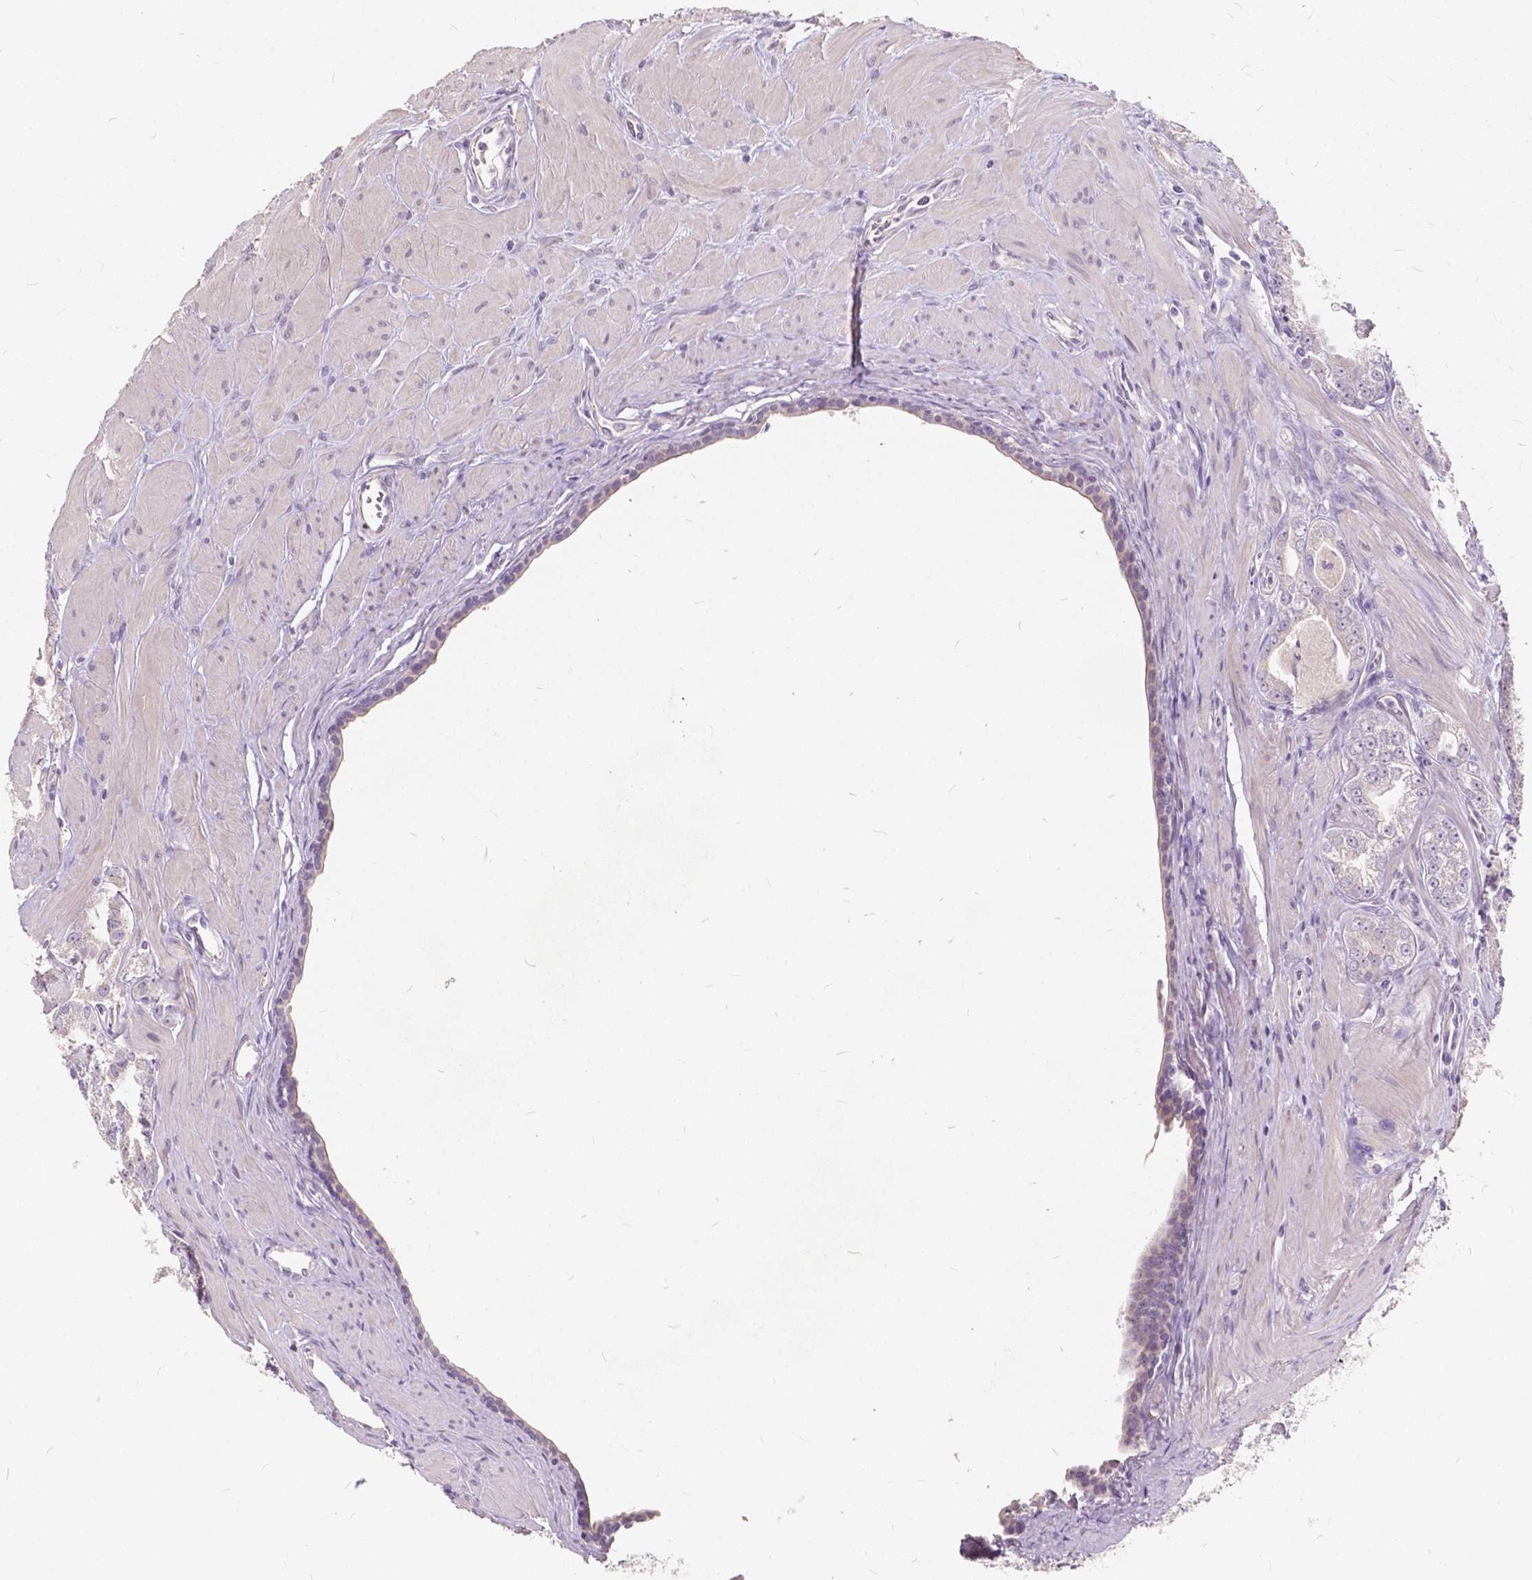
{"staining": {"intensity": "negative", "quantity": "none", "location": "none"}, "tissue": "prostate cancer", "cell_type": "Tumor cells", "image_type": "cancer", "snomed": [{"axis": "morphology", "description": "Adenocarcinoma, NOS"}, {"axis": "topography", "description": "Prostate"}], "caption": "IHC of human prostate cancer reveals no expression in tumor cells.", "gene": "SLC7A8", "patient": {"sex": "male", "age": 71}}